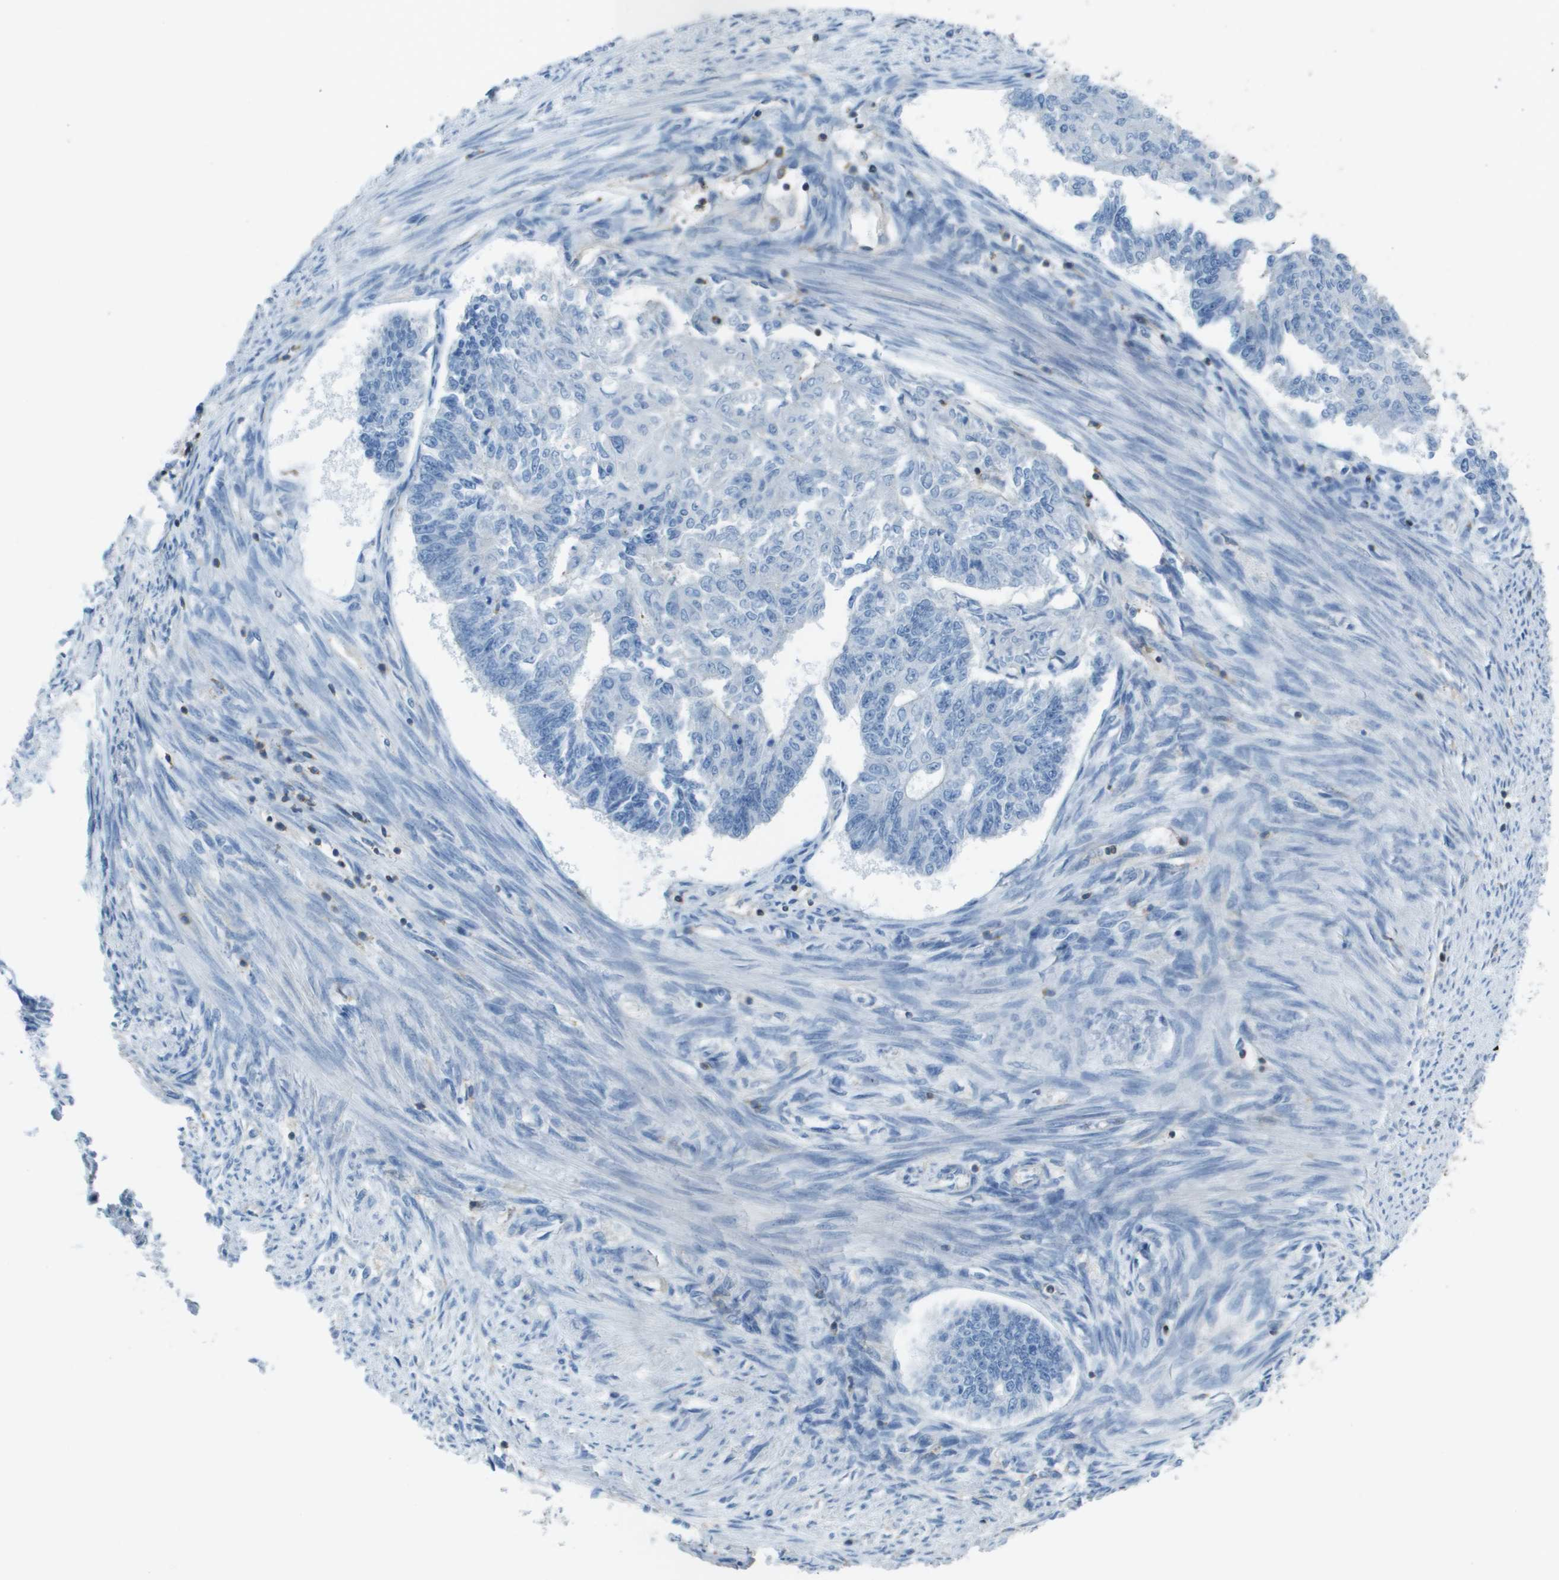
{"staining": {"intensity": "negative", "quantity": "none", "location": "none"}, "tissue": "endometrial cancer", "cell_type": "Tumor cells", "image_type": "cancer", "snomed": [{"axis": "morphology", "description": "Adenocarcinoma, NOS"}, {"axis": "topography", "description": "Endometrium"}], "caption": "Immunohistochemistry of endometrial cancer exhibits no positivity in tumor cells.", "gene": "APBB1IP", "patient": {"sex": "female", "age": 32}}